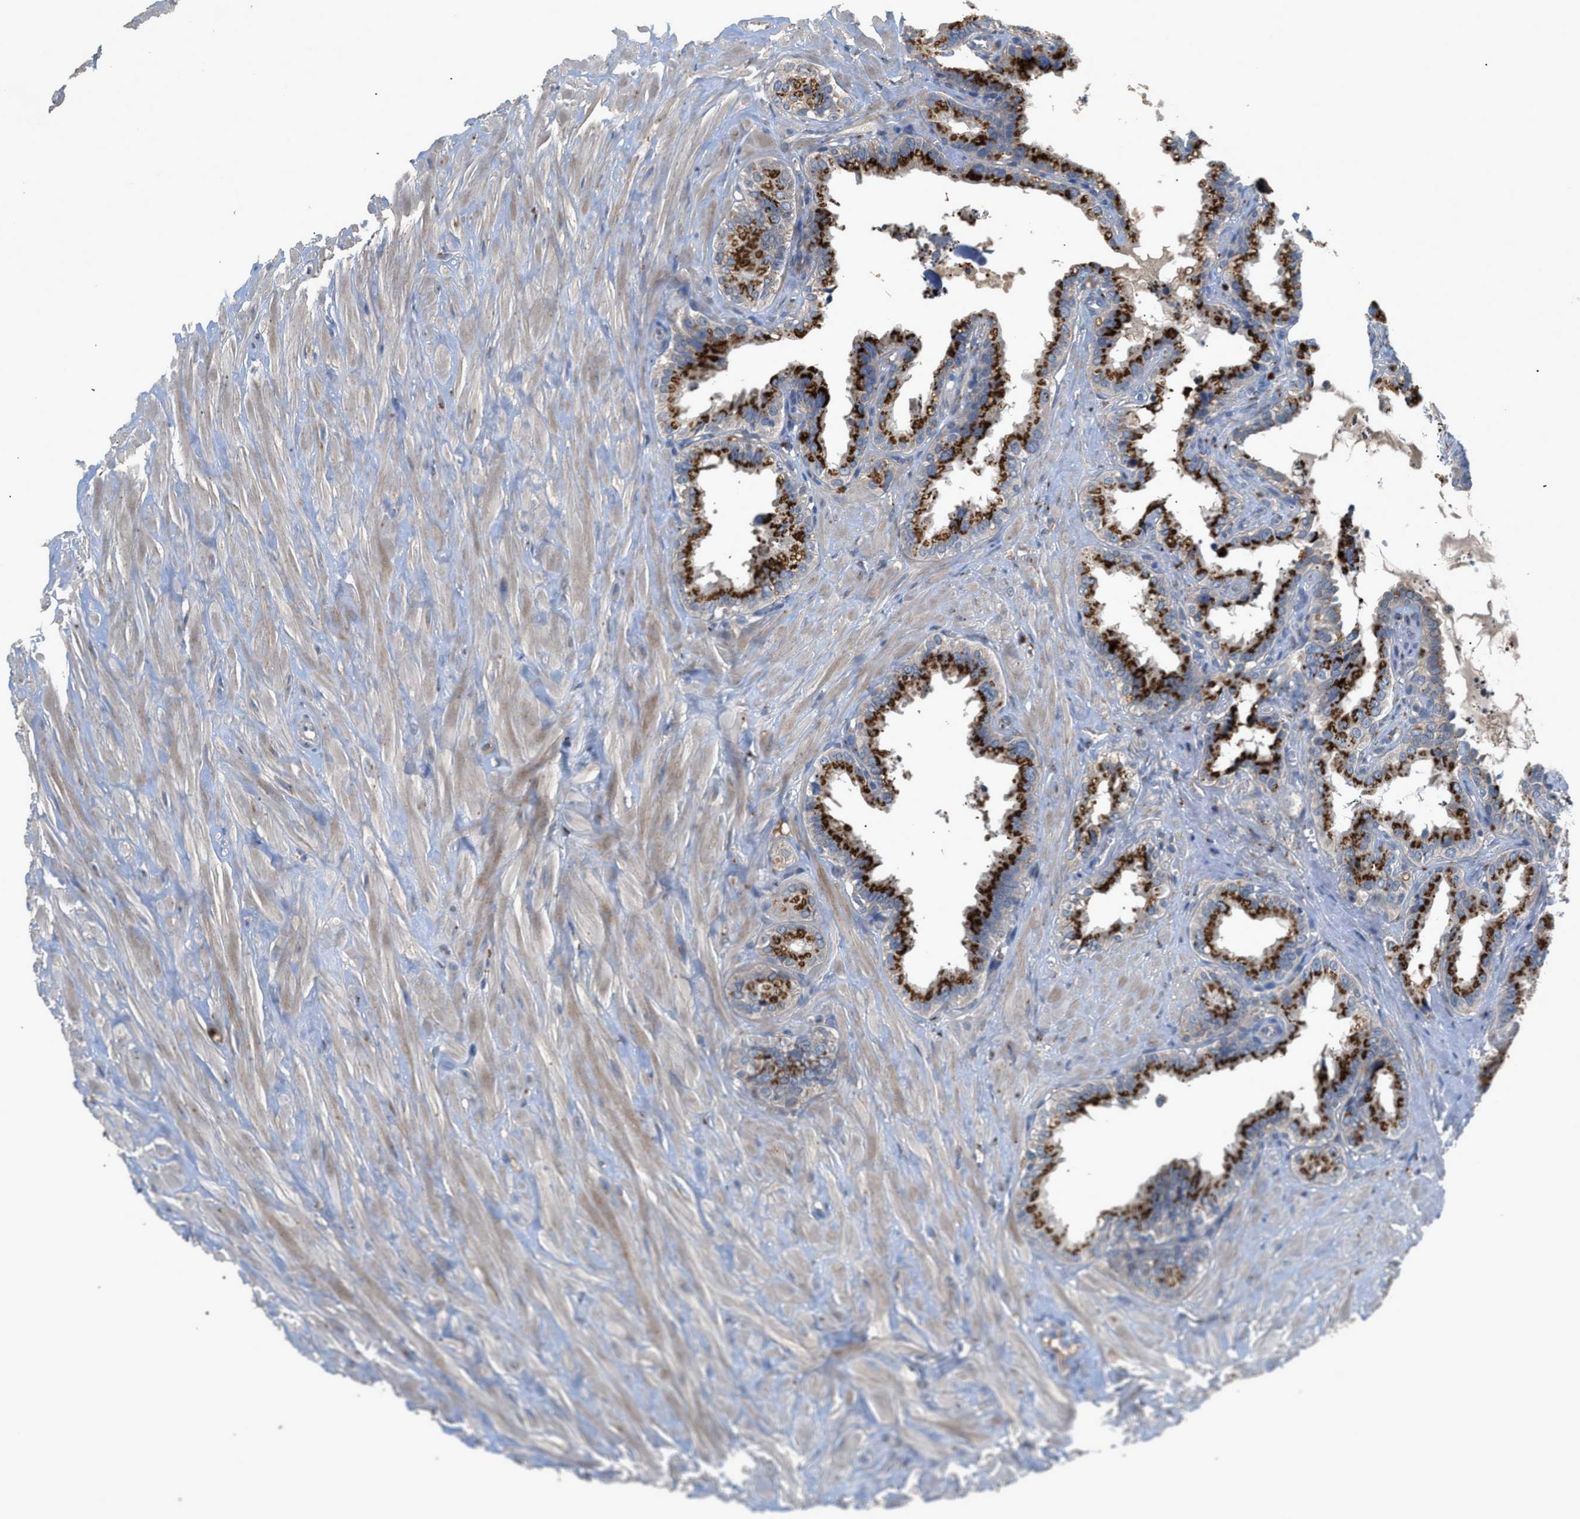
{"staining": {"intensity": "strong", "quantity": ">75%", "location": "cytoplasmic/membranous"}, "tissue": "seminal vesicle", "cell_type": "Glandular cells", "image_type": "normal", "snomed": [{"axis": "morphology", "description": "Normal tissue, NOS"}, {"axis": "topography", "description": "Seminal veicle"}], "caption": "This is a micrograph of immunohistochemistry staining of unremarkable seminal vesicle, which shows strong expression in the cytoplasmic/membranous of glandular cells.", "gene": "SIK2", "patient": {"sex": "male", "age": 64}}